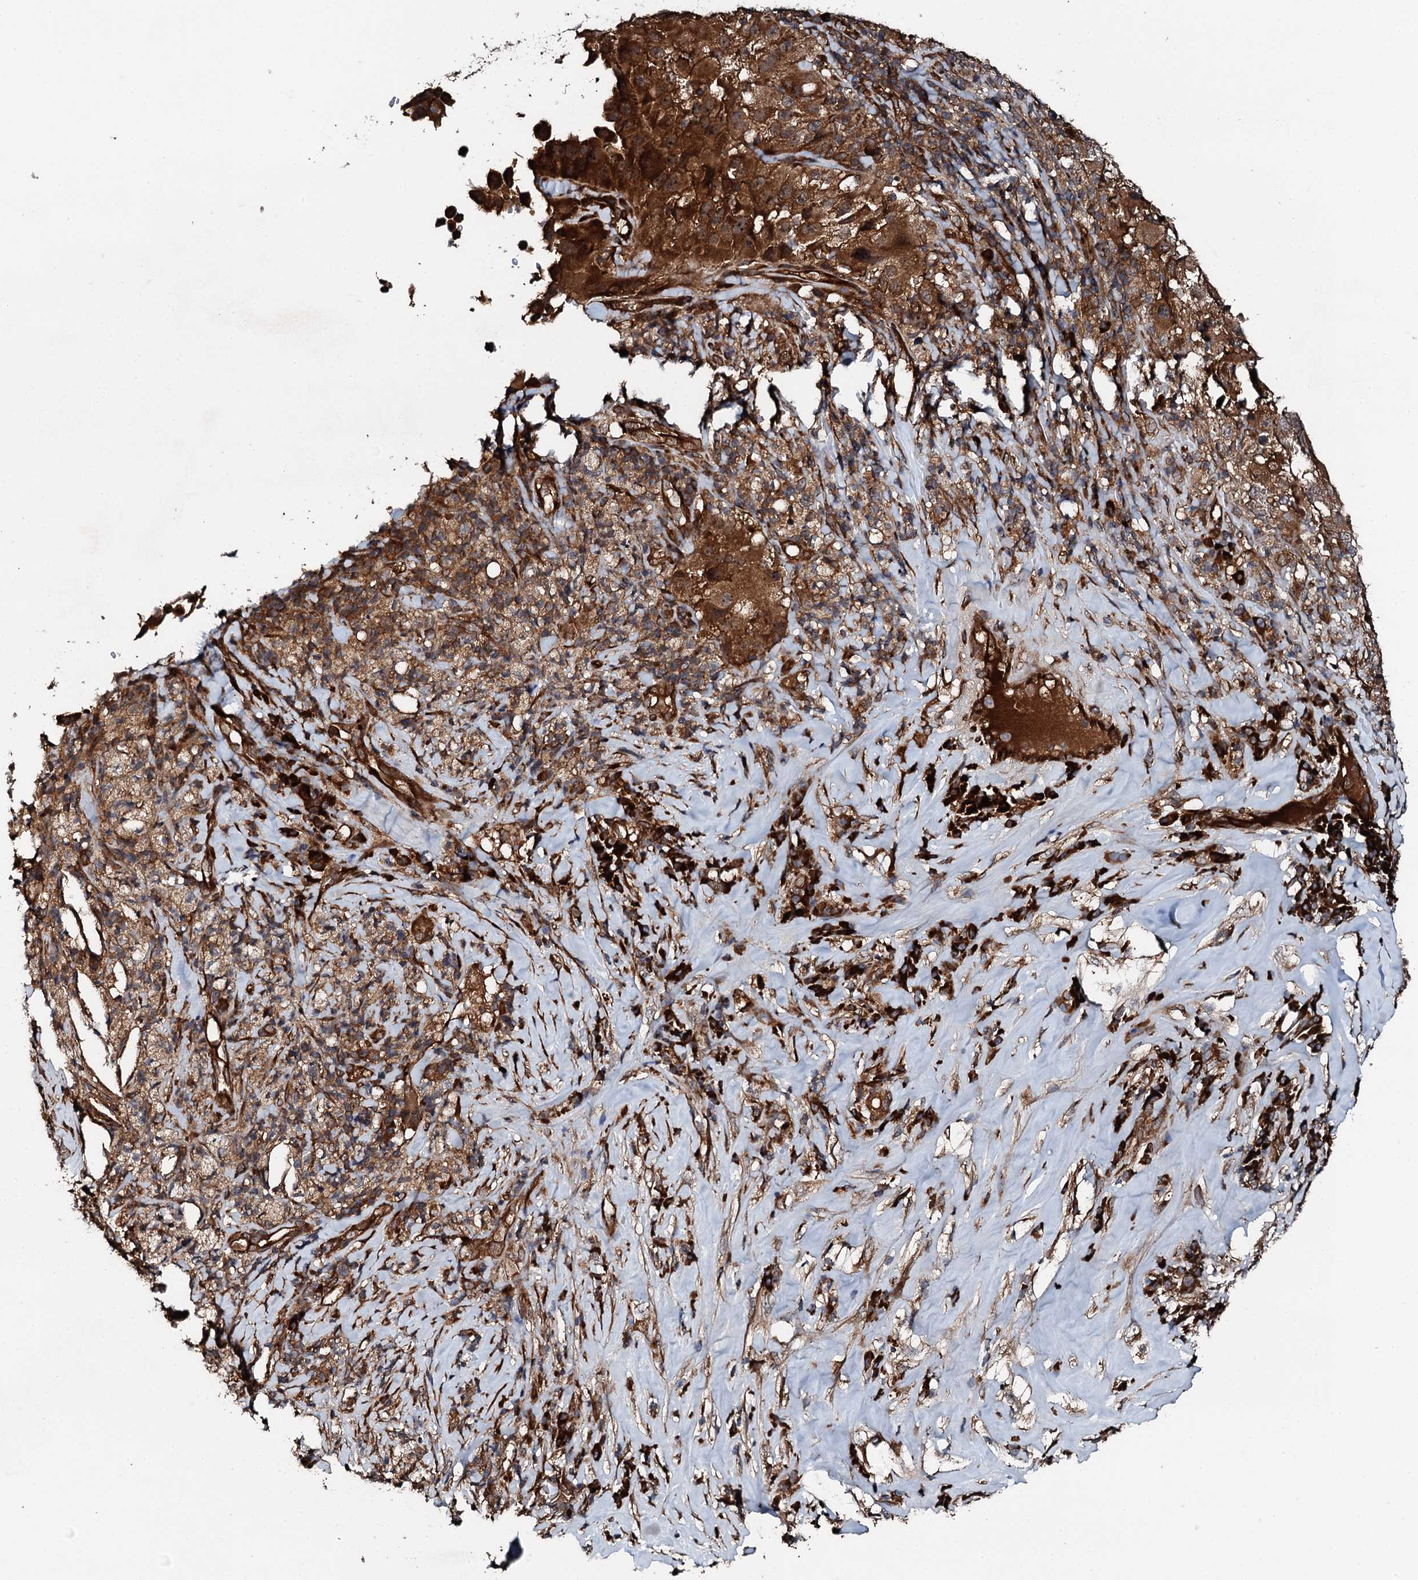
{"staining": {"intensity": "strong", "quantity": ">75%", "location": "cytoplasmic/membranous"}, "tissue": "melanoma", "cell_type": "Tumor cells", "image_type": "cancer", "snomed": [{"axis": "morphology", "description": "Malignant melanoma, Metastatic site"}, {"axis": "topography", "description": "Lymph node"}], "caption": "Melanoma stained with a brown dye exhibits strong cytoplasmic/membranous positive expression in about >75% of tumor cells.", "gene": "FLYWCH1", "patient": {"sex": "male", "age": 62}}